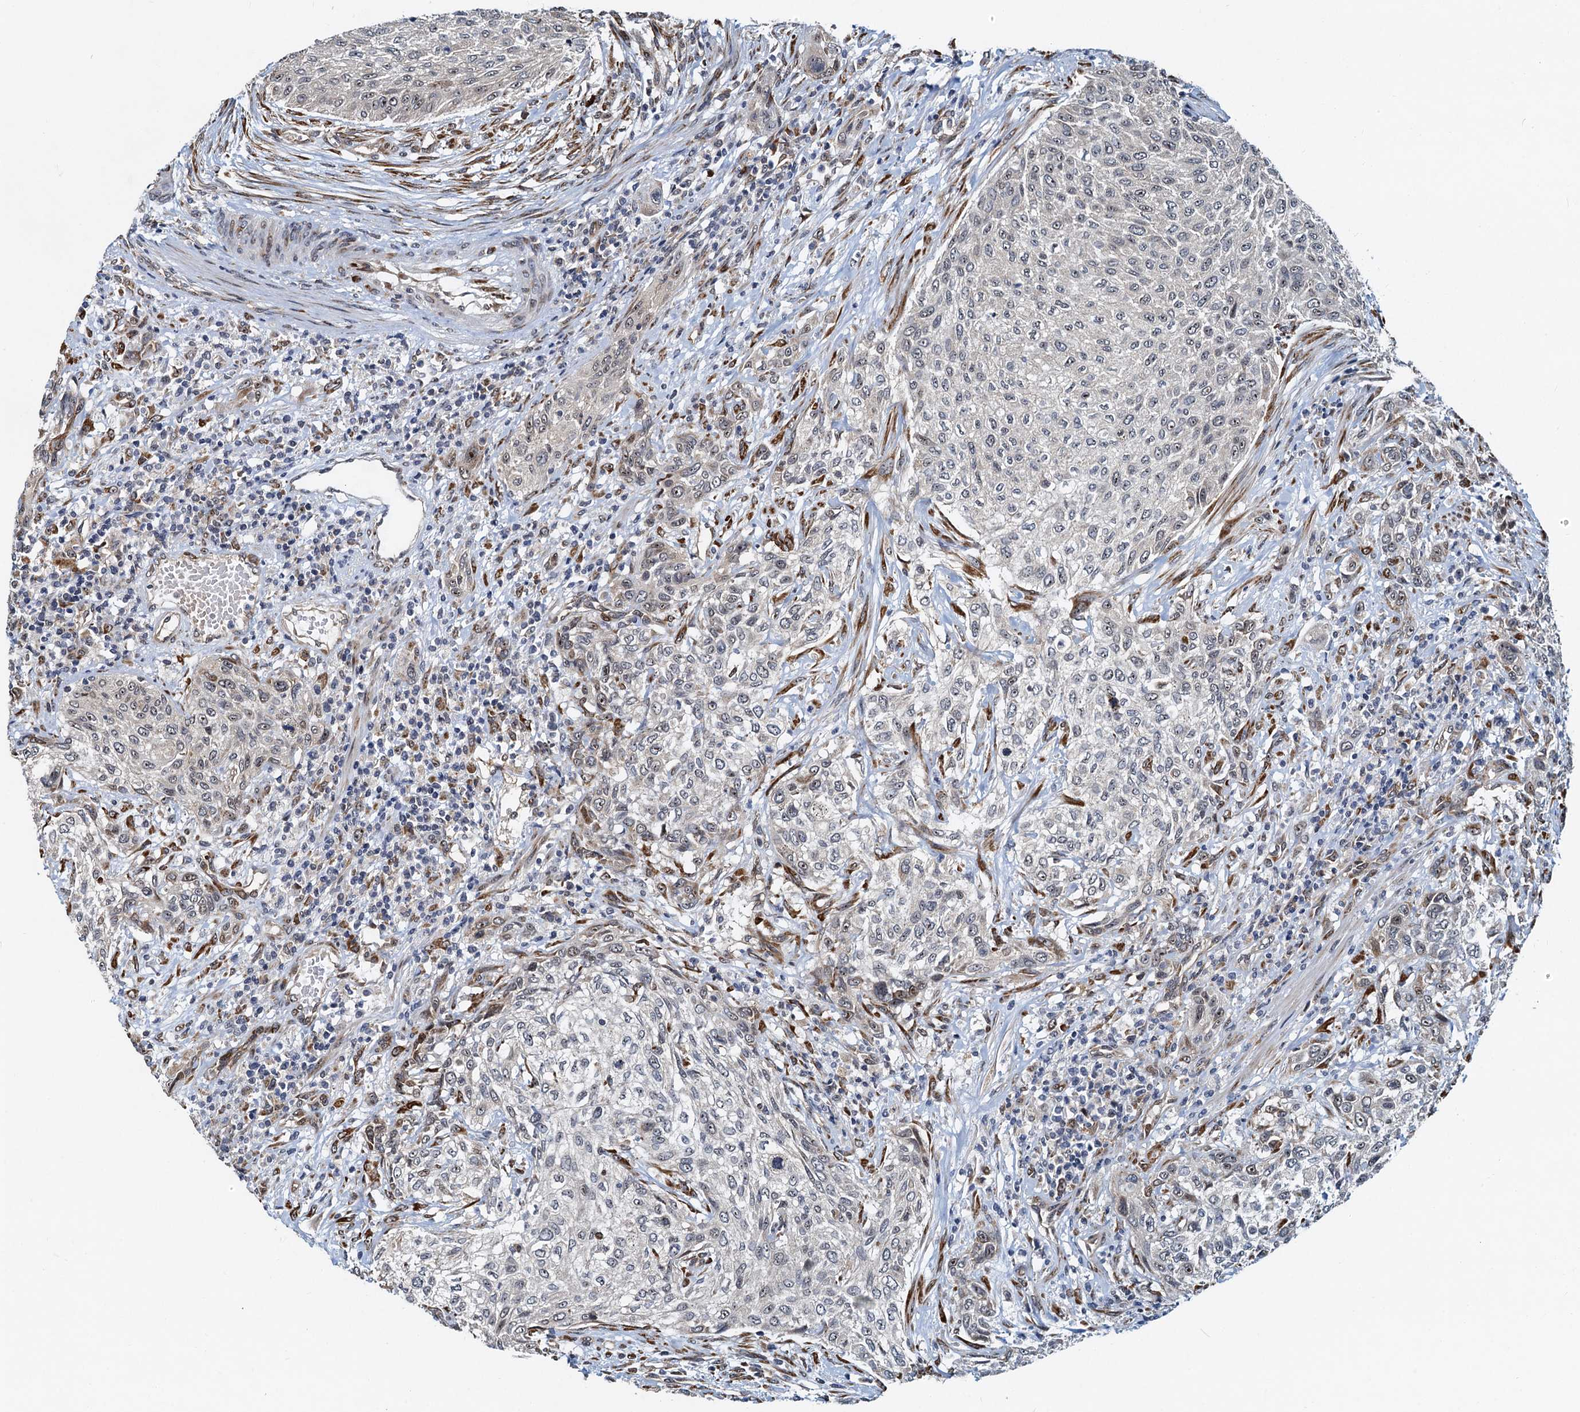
{"staining": {"intensity": "negative", "quantity": "none", "location": "none"}, "tissue": "urothelial cancer", "cell_type": "Tumor cells", "image_type": "cancer", "snomed": [{"axis": "morphology", "description": "Normal tissue, NOS"}, {"axis": "morphology", "description": "Urothelial carcinoma, NOS"}, {"axis": "topography", "description": "Urinary bladder"}, {"axis": "topography", "description": "Peripheral nerve tissue"}], "caption": "The micrograph reveals no significant expression in tumor cells of transitional cell carcinoma. (IHC, brightfield microscopy, high magnification).", "gene": "DNAJC21", "patient": {"sex": "male", "age": 35}}